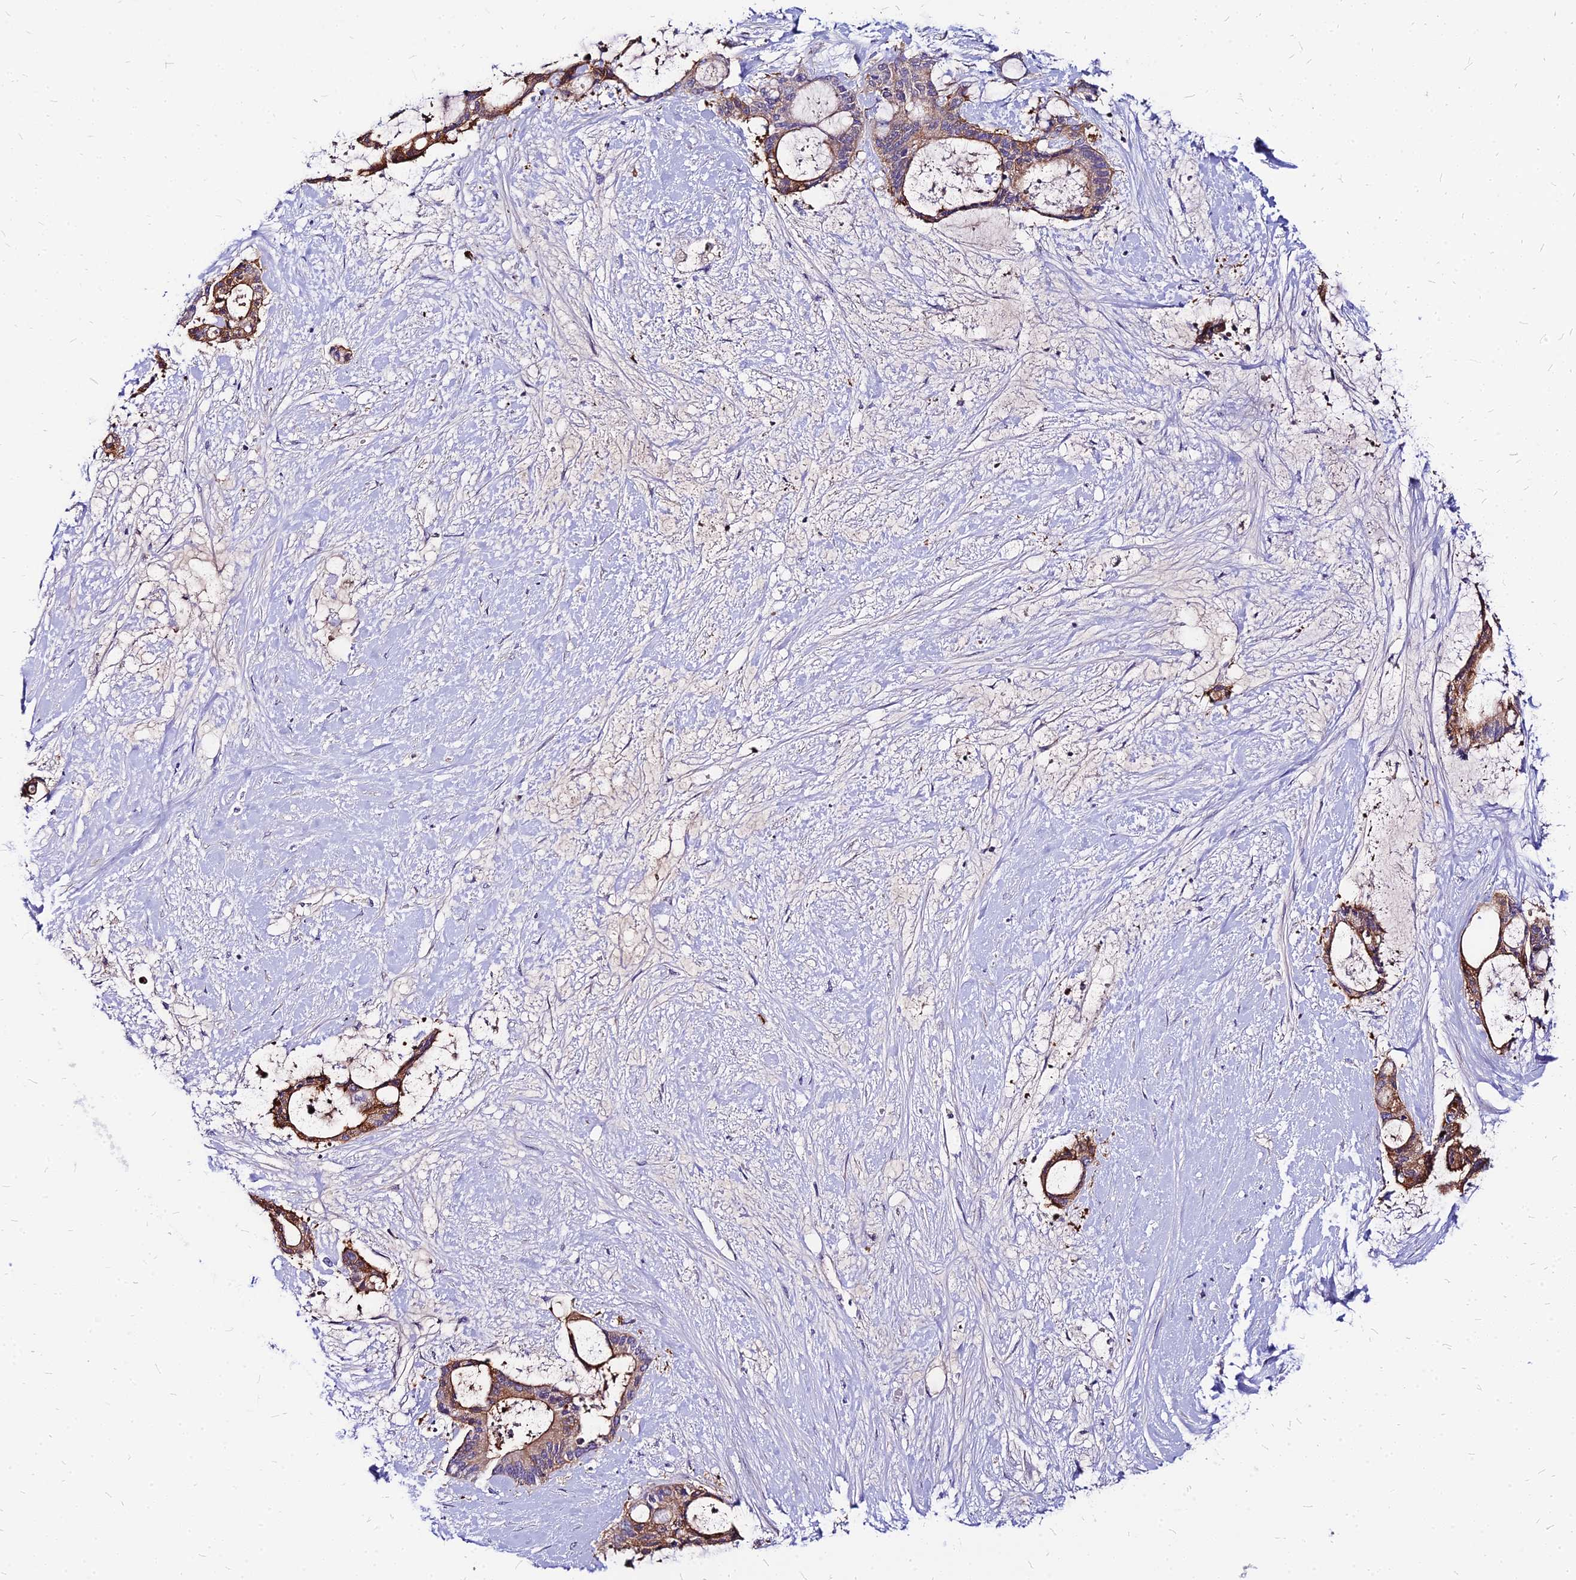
{"staining": {"intensity": "weak", "quantity": ">75%", "location": "cytoplasmic/membranous"}, "tissue": "liver cancer", "cell_type": "Tumor cells", "image_type": "cancer", "snomed": [{"axis": "morphology", "description": "Normal tissue, NOS"}, {"axis": "morphology", "description": "Cholangiocarcinoma"}, {"axis": "topography", "description": "Liver"}, {"axis": "topography", "description": "Peripheral nerve tissue"}], "caption": "IHC micrograph of neoplastic tissue: liver cancer (cholangiocarcinoma) stained using IHC reveals low levels of weak protein expression localized specifically in the cytoplasmic/membranous of tumor cells, appearing as a cytoplasmic/membranous brown color.", "gene": "ACSM6", "patient": {"sex": "female", "age": 73}}